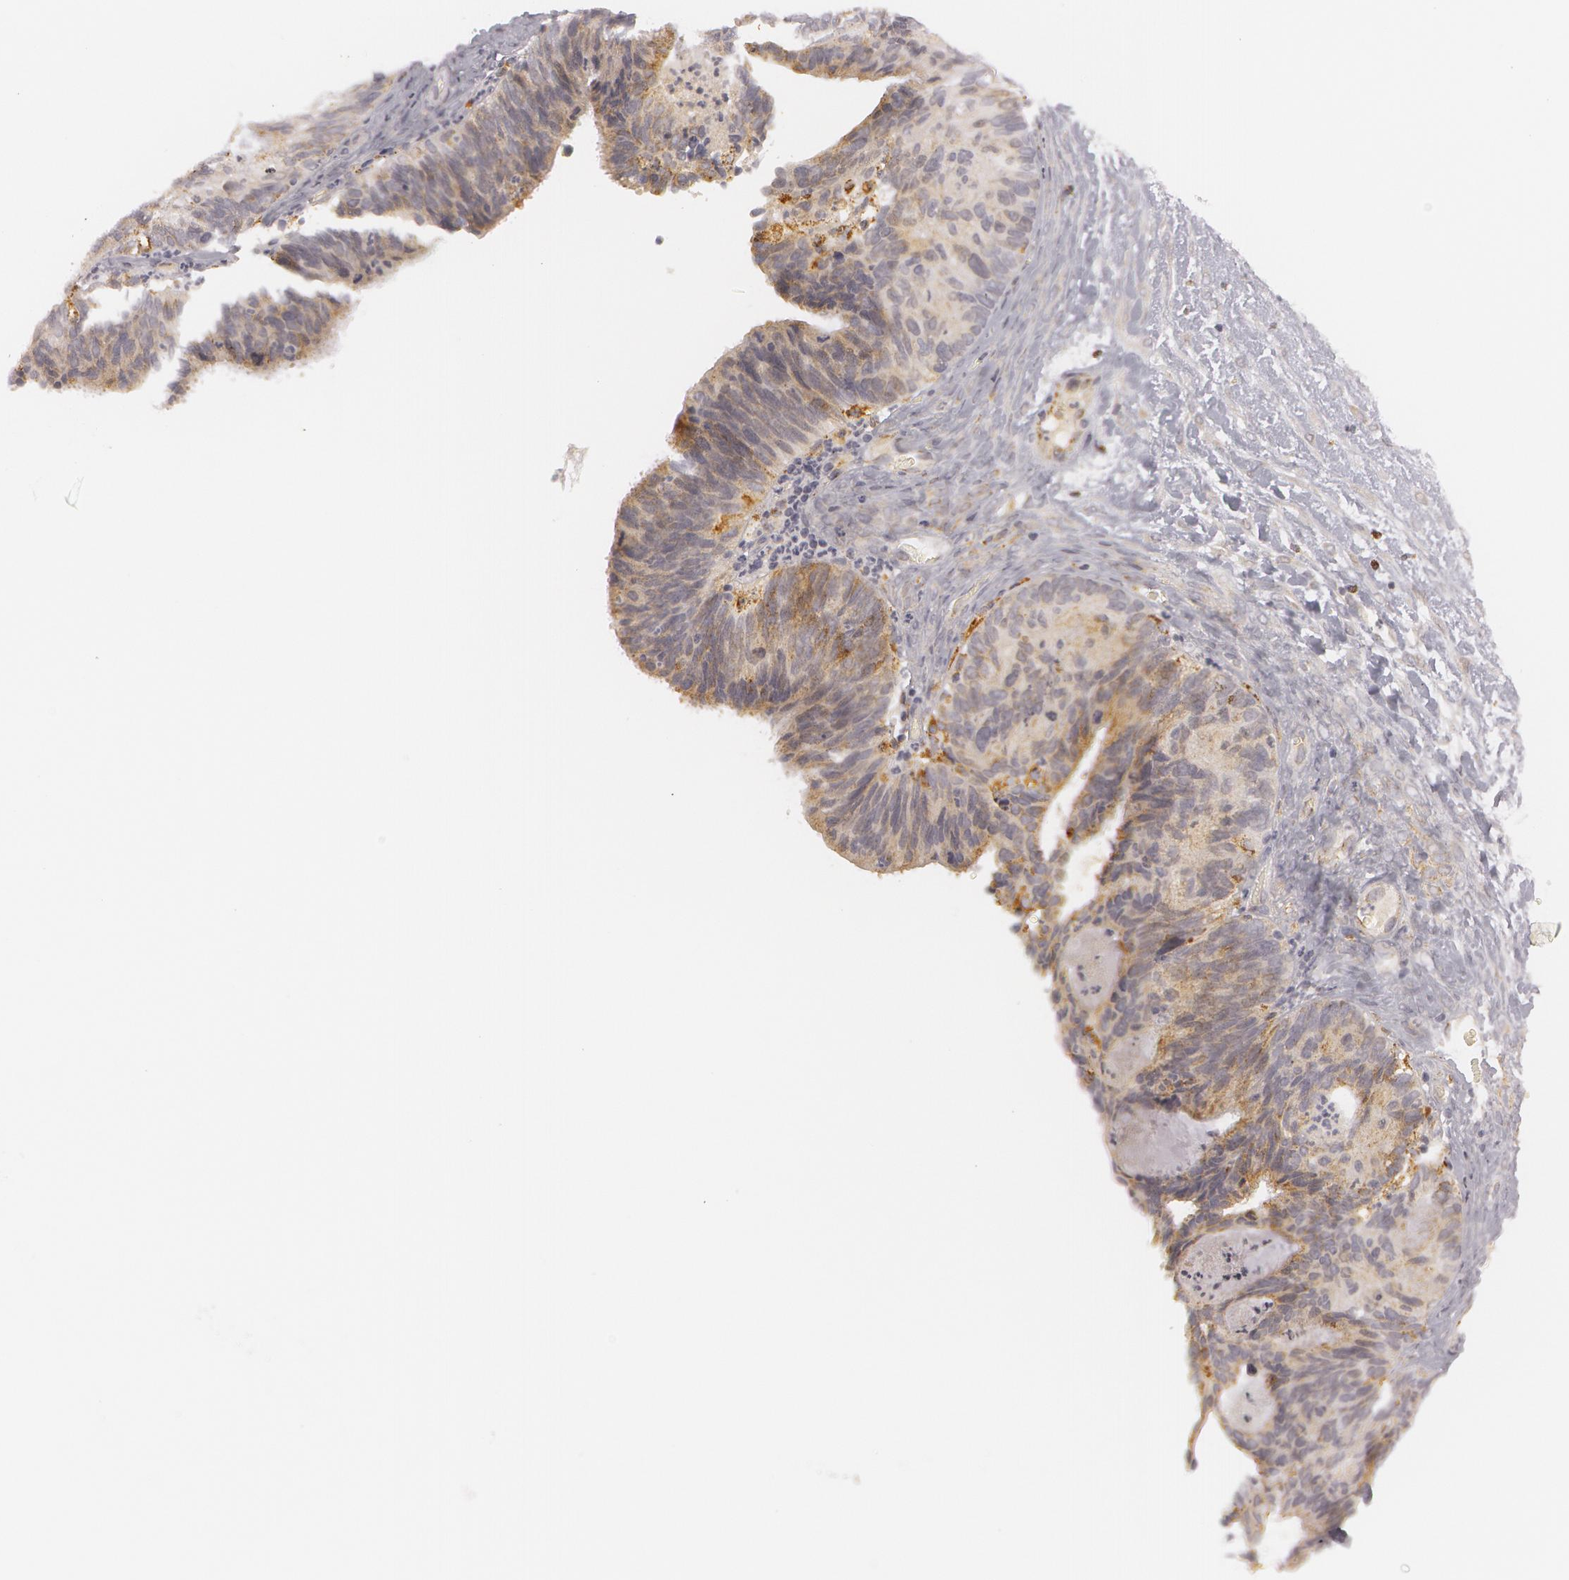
{"staining": {"intensity": "moderate", "quantity": "25%-75%", "location": "cytoplasmic/membranous"}, "tissue": "ovarian cancer", "cell_type": "Tumor cells", "image_type": "cancer", "snomed": [{"axis": "morphology", "description": "Carcinoma, endometroid"}, {"axis": "topography", "description": "Ovary"}], "caption": "Immunohistochemistry image of neoplastic tissue: ovarian cancer stained using immunohistochemistry displays medium levels of moderate protein expression localized specifically in the cytoplasmic/membranous of tumor cells, appearing as a cytoplasmic/membranous brown color.", "gene": "C7", "patient": {"sex": "female", "age": 52}}